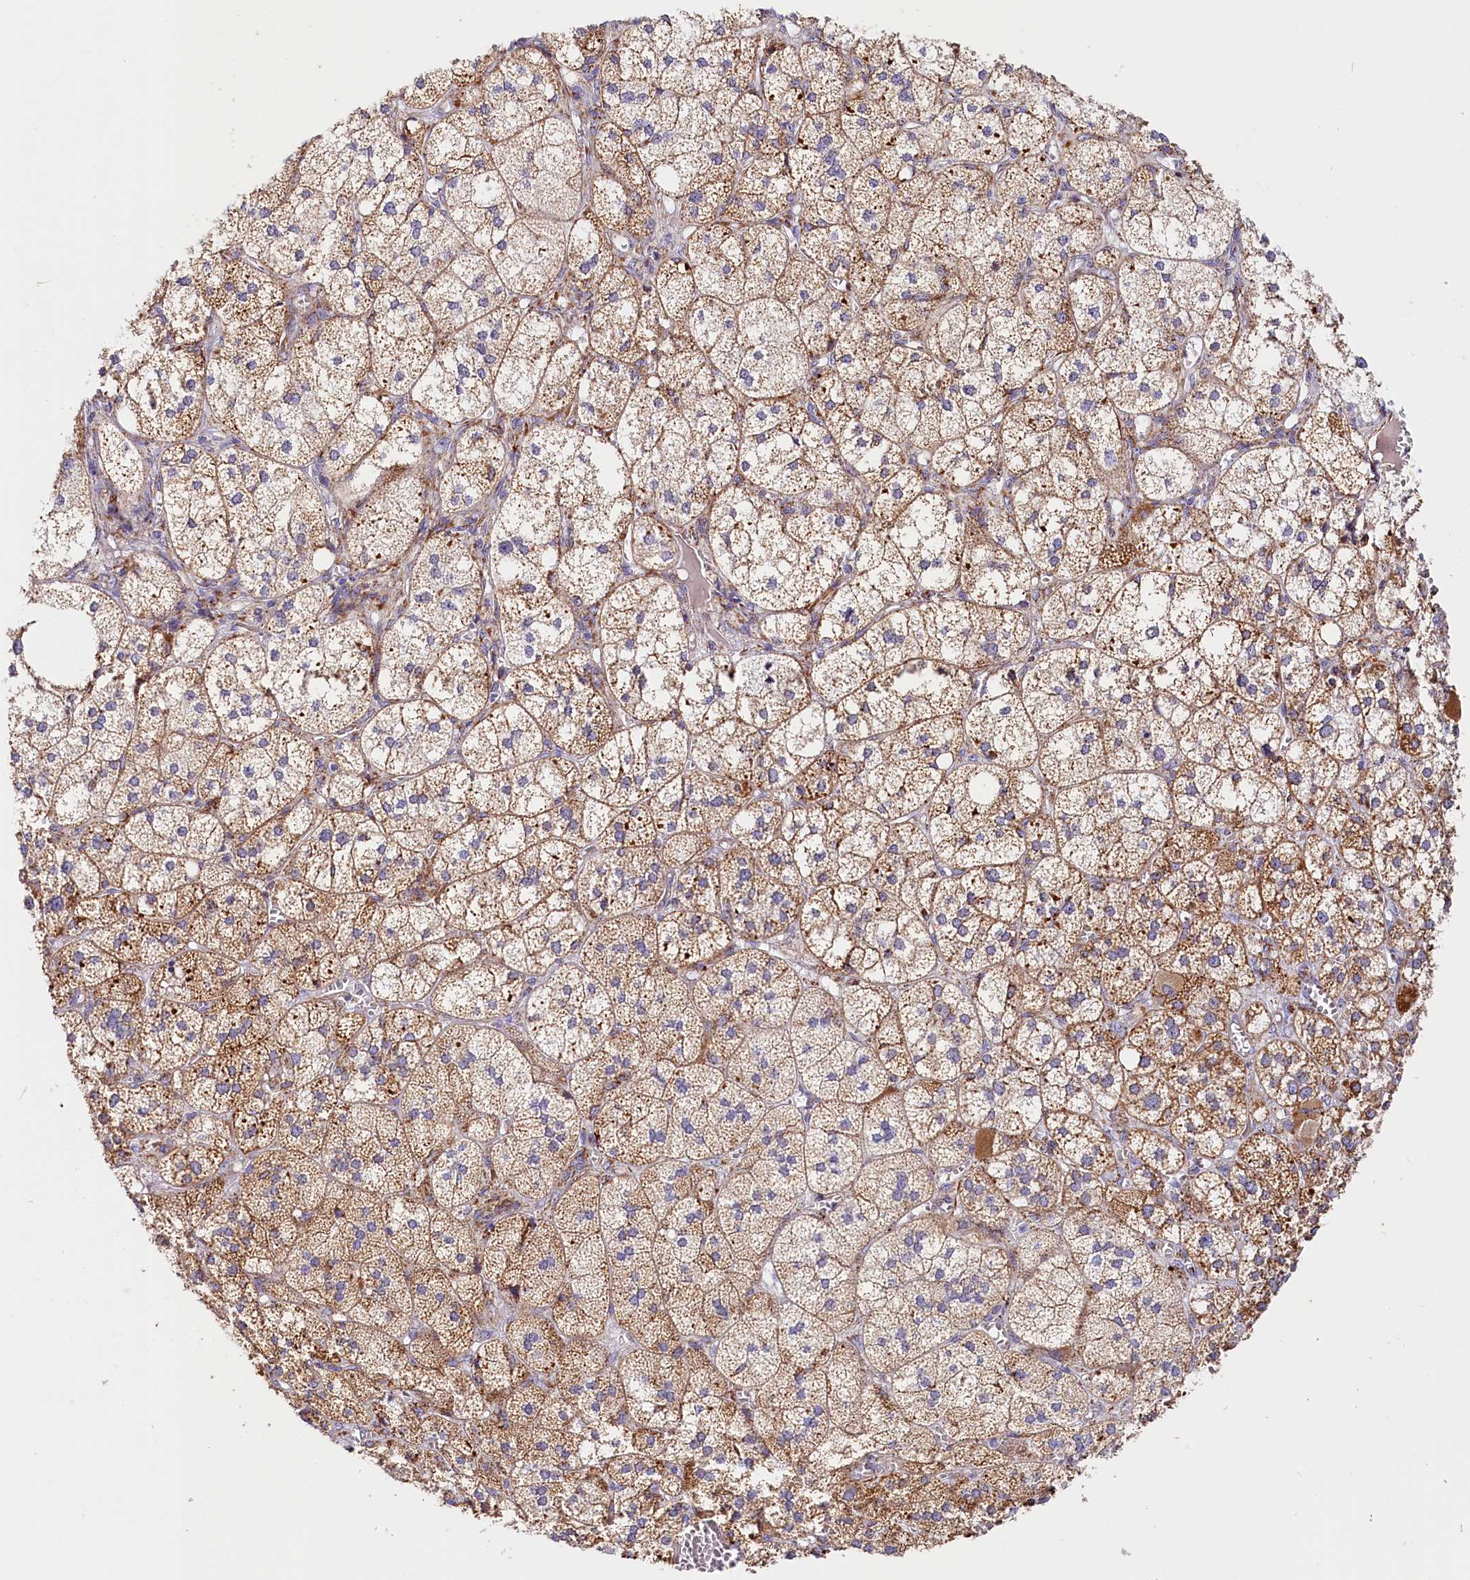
{"staining": {"intensity": "strong", "quantity": ">75%", "location": "cytoplasmic/membranous"}, "tissue": "adrenal gland", "cell_type": "Glandular cells", "image_type": "normal", "snomed": [{"axis": "morphology", "description": "Normal tissue, NOS"}, {"axis": "topography", "description": "Adrenal gland"}], "caption": "Human adrenal gland stained for a protein (brown) exhibits strong cytoplasmic/membranous positive expression in about >75% of glandular cells.", "gene": "AKTIP", "patient": {"sex": "female", "age": 61}}